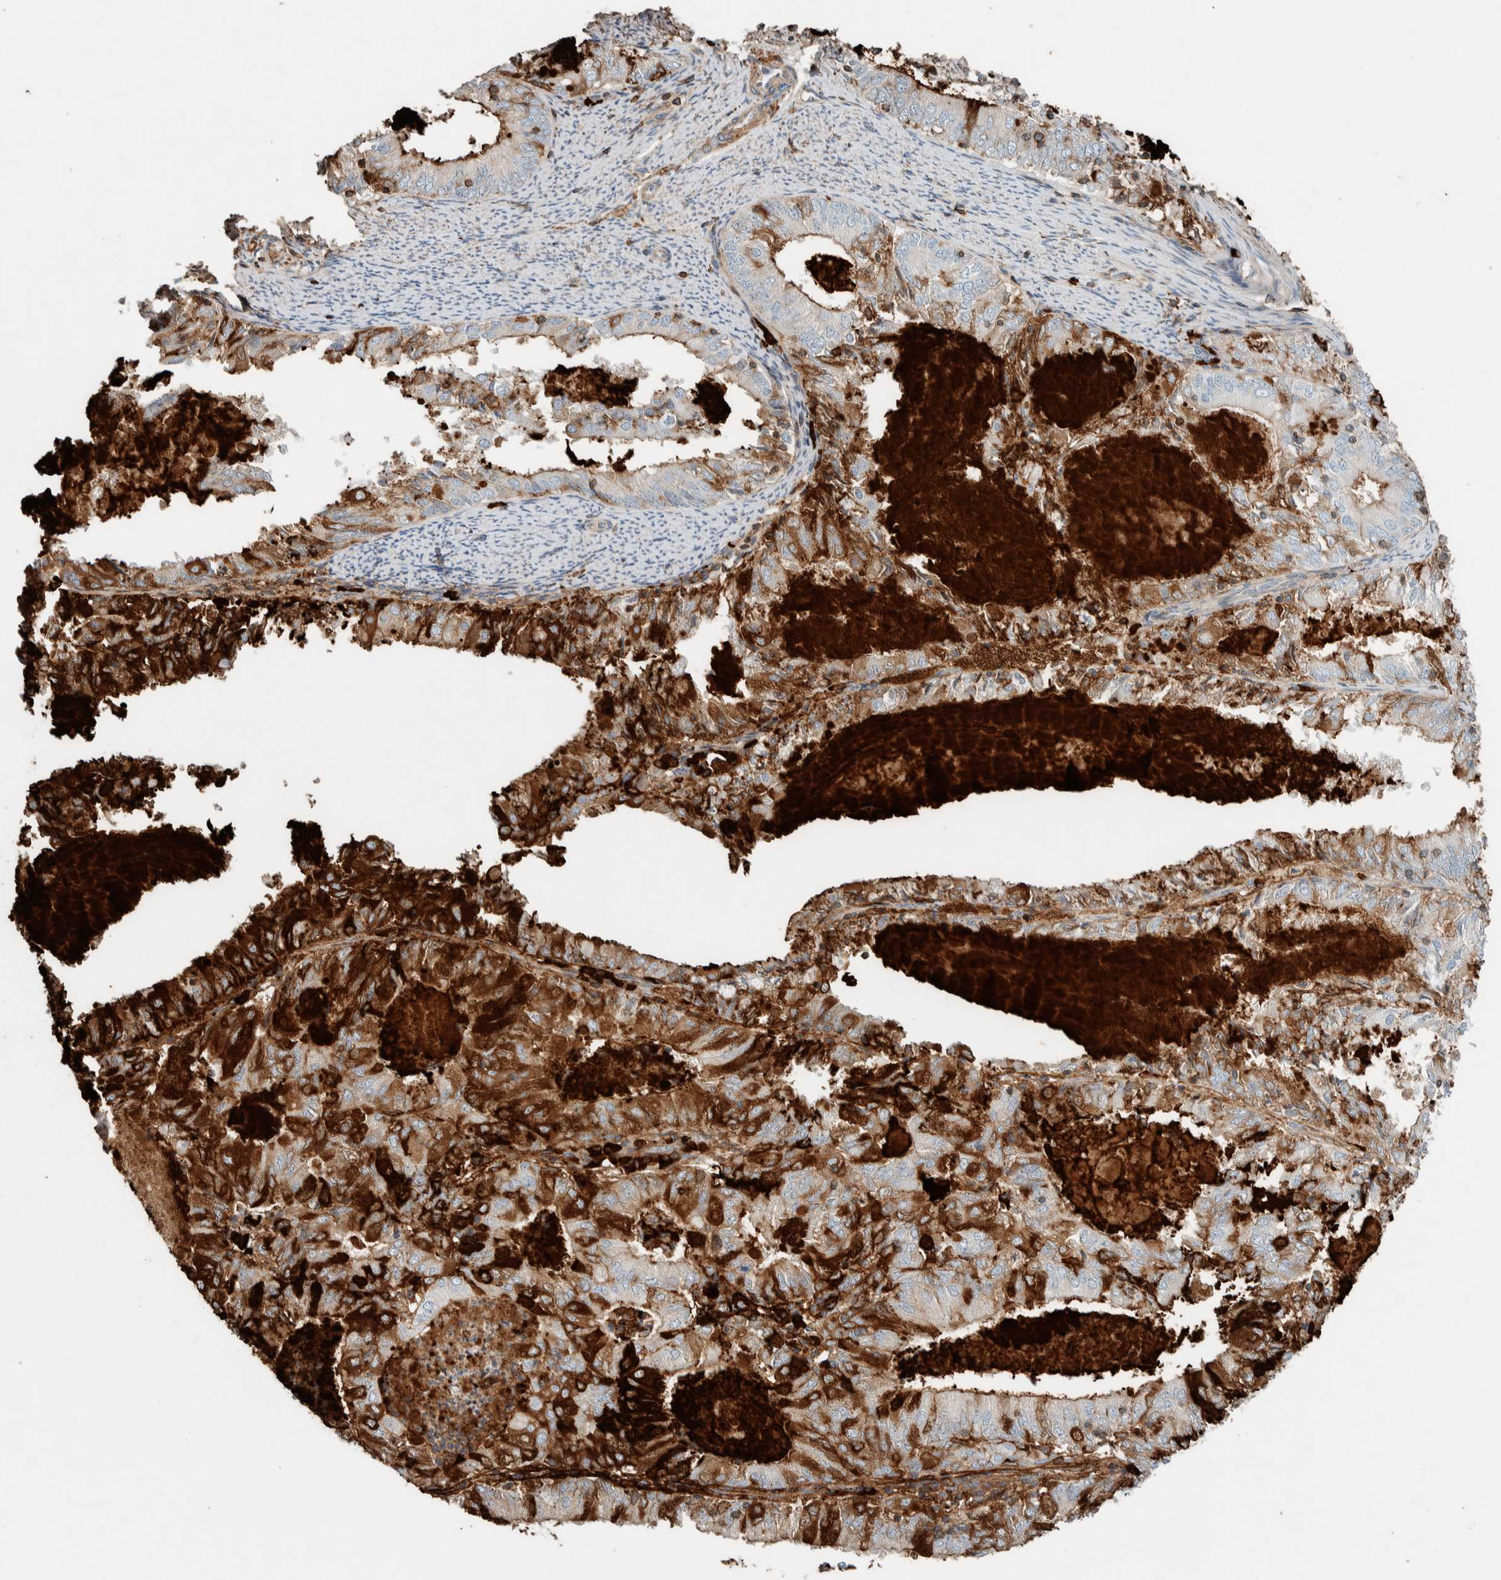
{"staining": {"intensity": "strong", "quantity": "25%-75%", "location": "cytoplasmic/membranous"}, "tissue": "endometrial cancer", "cell_type": "Tumor cells", "image_type": "cancer", "snomed": [{"axis": "morphology", "description": "Adenocarcinoma, NOS"}, {"axis": "topography", "description": "Endometrium"}], "caption": "The immunohistochemical stain labels strong cytoplasmic/membranous expression in tumor cells of endometrial cancer (adenocarcinoma) tissue.", "gene": "CTBP2", "patient": {"sex": "female", "age": 57}}